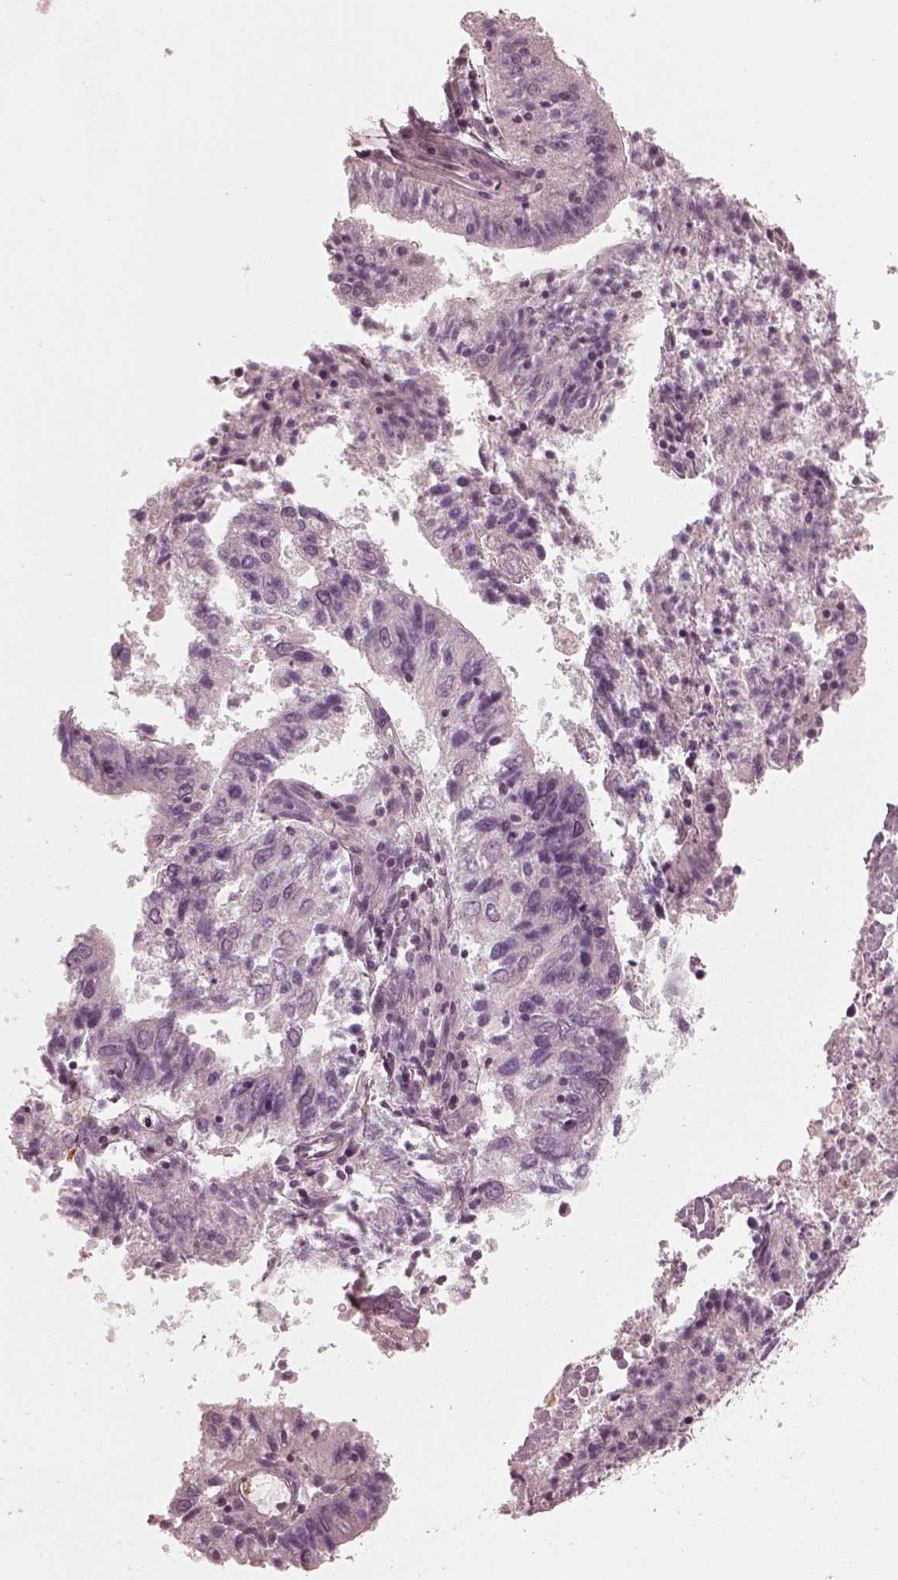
{"staining": {"intensity": "negative", "quantity": "none", "location": "none"}, "tissue": "endometrial cancer", "cell_type": "Tumor cells", "image_type": "cancer", "snomed": [{"axis": "morphology", "description": "Adenocarcinoma, NOS"}, {"axis": "topography", "description": "Endometrium"}], "caption": "IHC micrograph of human endometrial cancer stained for a protein (brown), which shows no expression in tumor cells.", "gene": "CHIT1", "patient": {"sex": "female", "age": 82}}